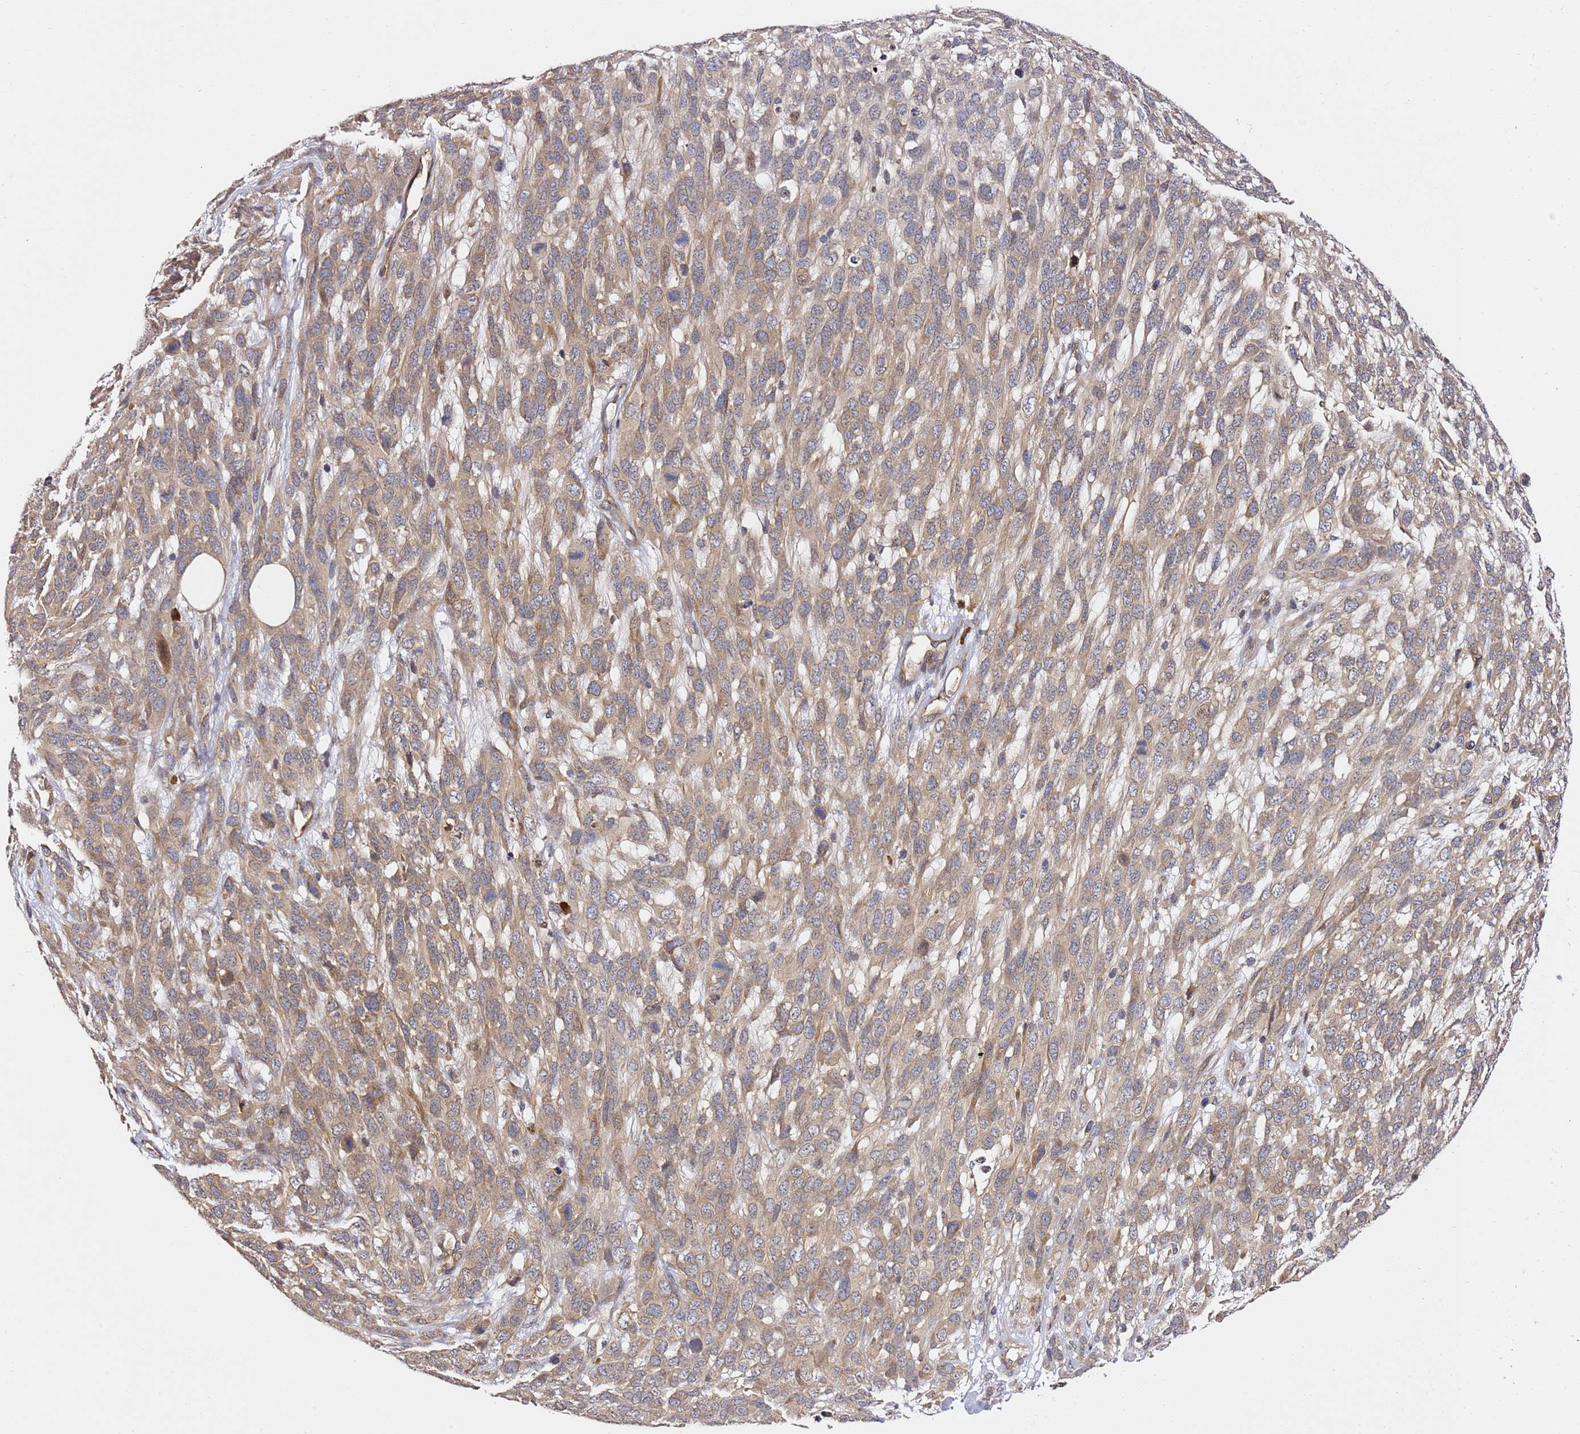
{"staining": {"intensity": "moderate", "quantity": ">75%", "location": "cytoplasmic/membranous"}, "tissue": "melanoma", "cell_type": "Tumor cells", "image_type": "cancer", "snomed": [{"axis": "morphology", "description": "Normal morphology"}, {"axis": "morphology", "description": "Malignant melanoma, NOS"}, {"axis": "topography", "description": "Skin"}], "caption": "High-magnification brightfield microscopy of malignant melanoma stained with DAB (3,3'-diaminobenzidine) (brown) and counterstained with hematoxylin (blue). tumor cells exhibit moderate cytoplasmic/membranous positivity is appreciated in about>75% of cells. The protein is stained brown, and the nuclei are stained in blue (DAB IHC with brightfield microscopy, high magnification).", "gene": "OSBPL2", "patient": {"sex": "female", "age": 72}}